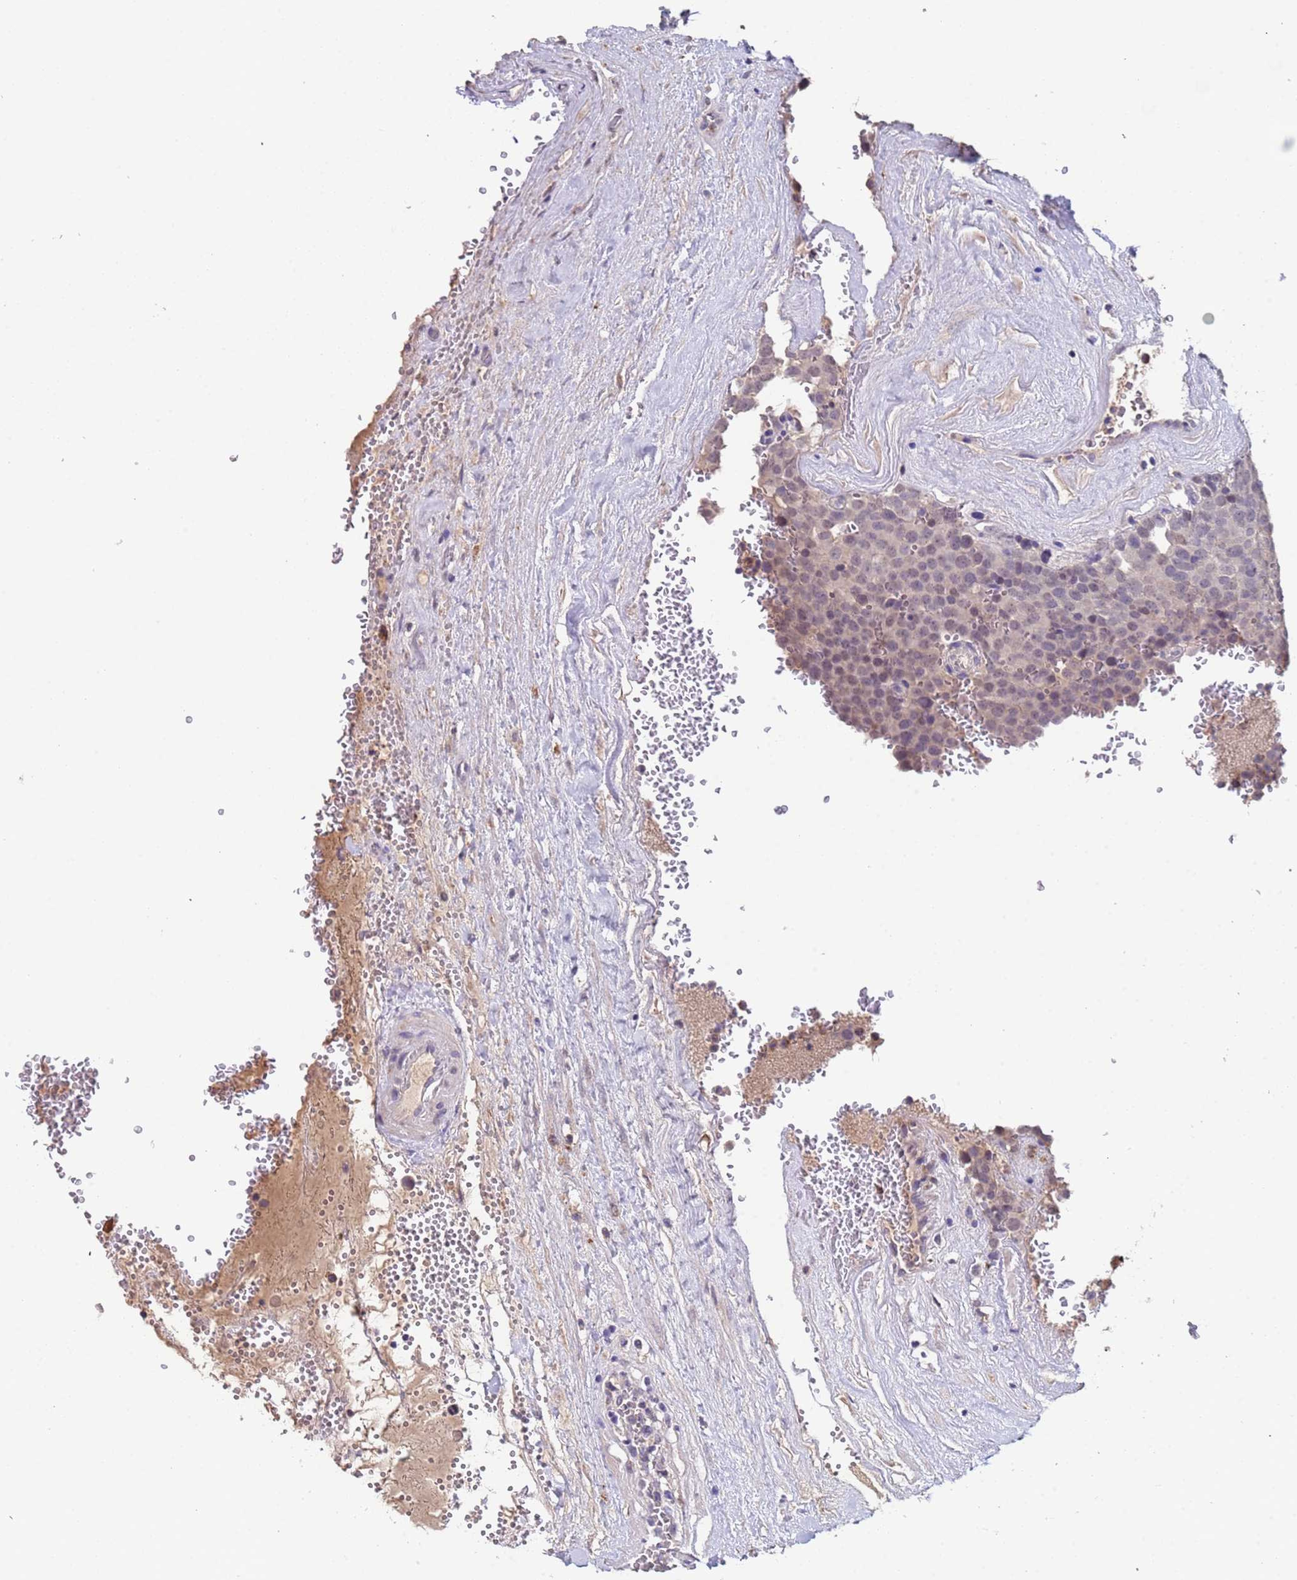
{"staining": {"intensity": "weak", "quantity": "25%-75%", "location": "nuclear"}, "tissue": "testis cancer", "cell_type": "Tumor cells", "image_type": "cancer", "snomed": [{"axis": "morphology", "description": "Seminoma, NOS"}, {"axis": "topography", "description": "Testis"}], "caption": "A micrograph of testis cancer stained for a protein exhibits weak nuclear brown staining in tumor cells.", "gene": "ZNF248", "patient": {"sex": "male", "age": 71}}